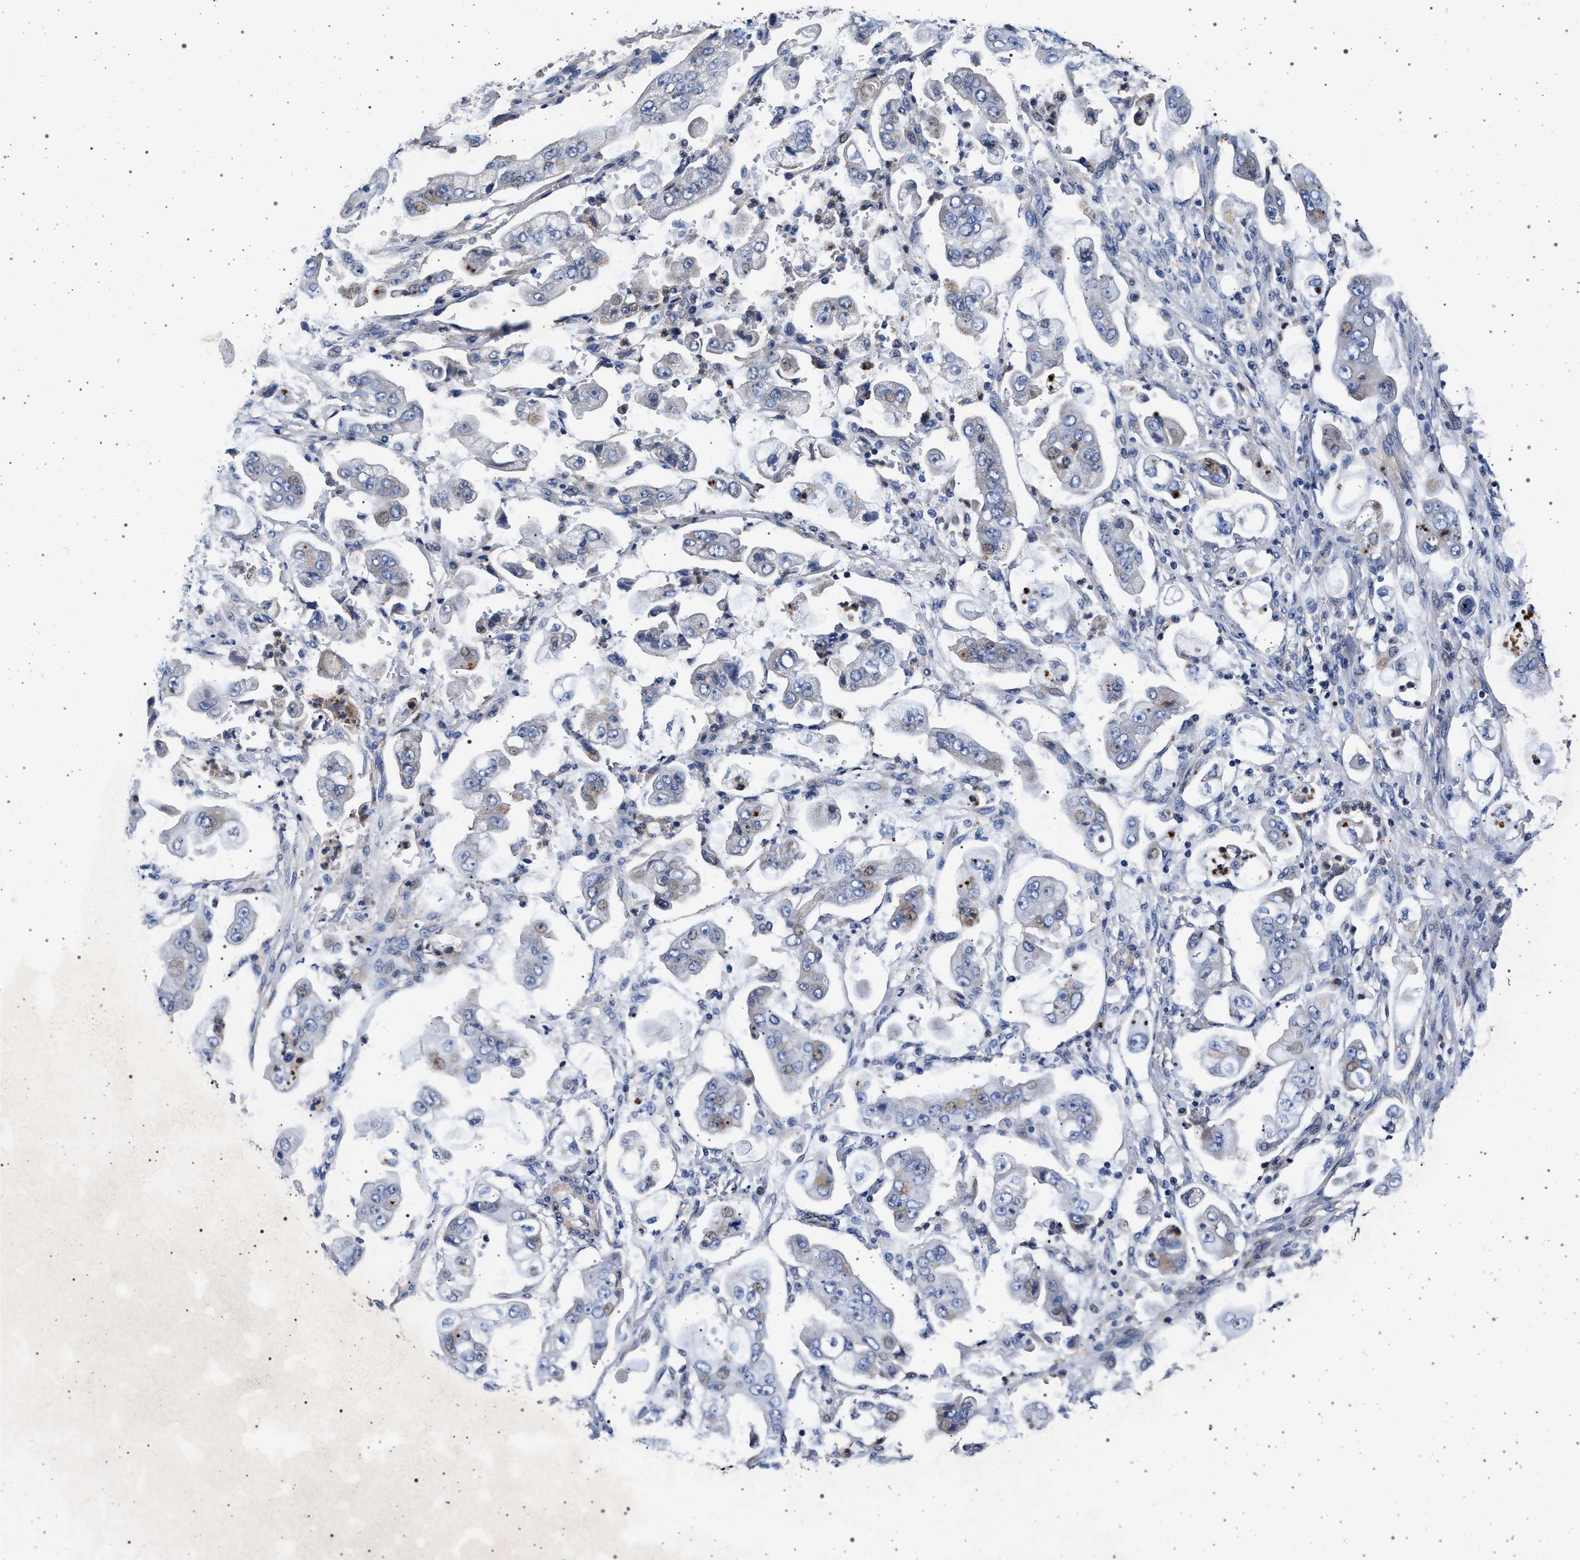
{"staining": {"intensity": "negative", "quantity": "none", "location": "none"}, "tissue": "stomach cancer", "cell_type": "Tumor cells", "image_type": "cancer", "snomed": [{"axis": "morphology", "description": "Adenocarcinoma, NOS"}, {"axis": "topography", "description": "Stomach"}], "caption": "Immunohistochemistry of human stomach cancer (adenocarcinoma) reveals no expression in tumor cells.", "gene": "KCNK6", "patient": {"sex": "male", "age": 62}}